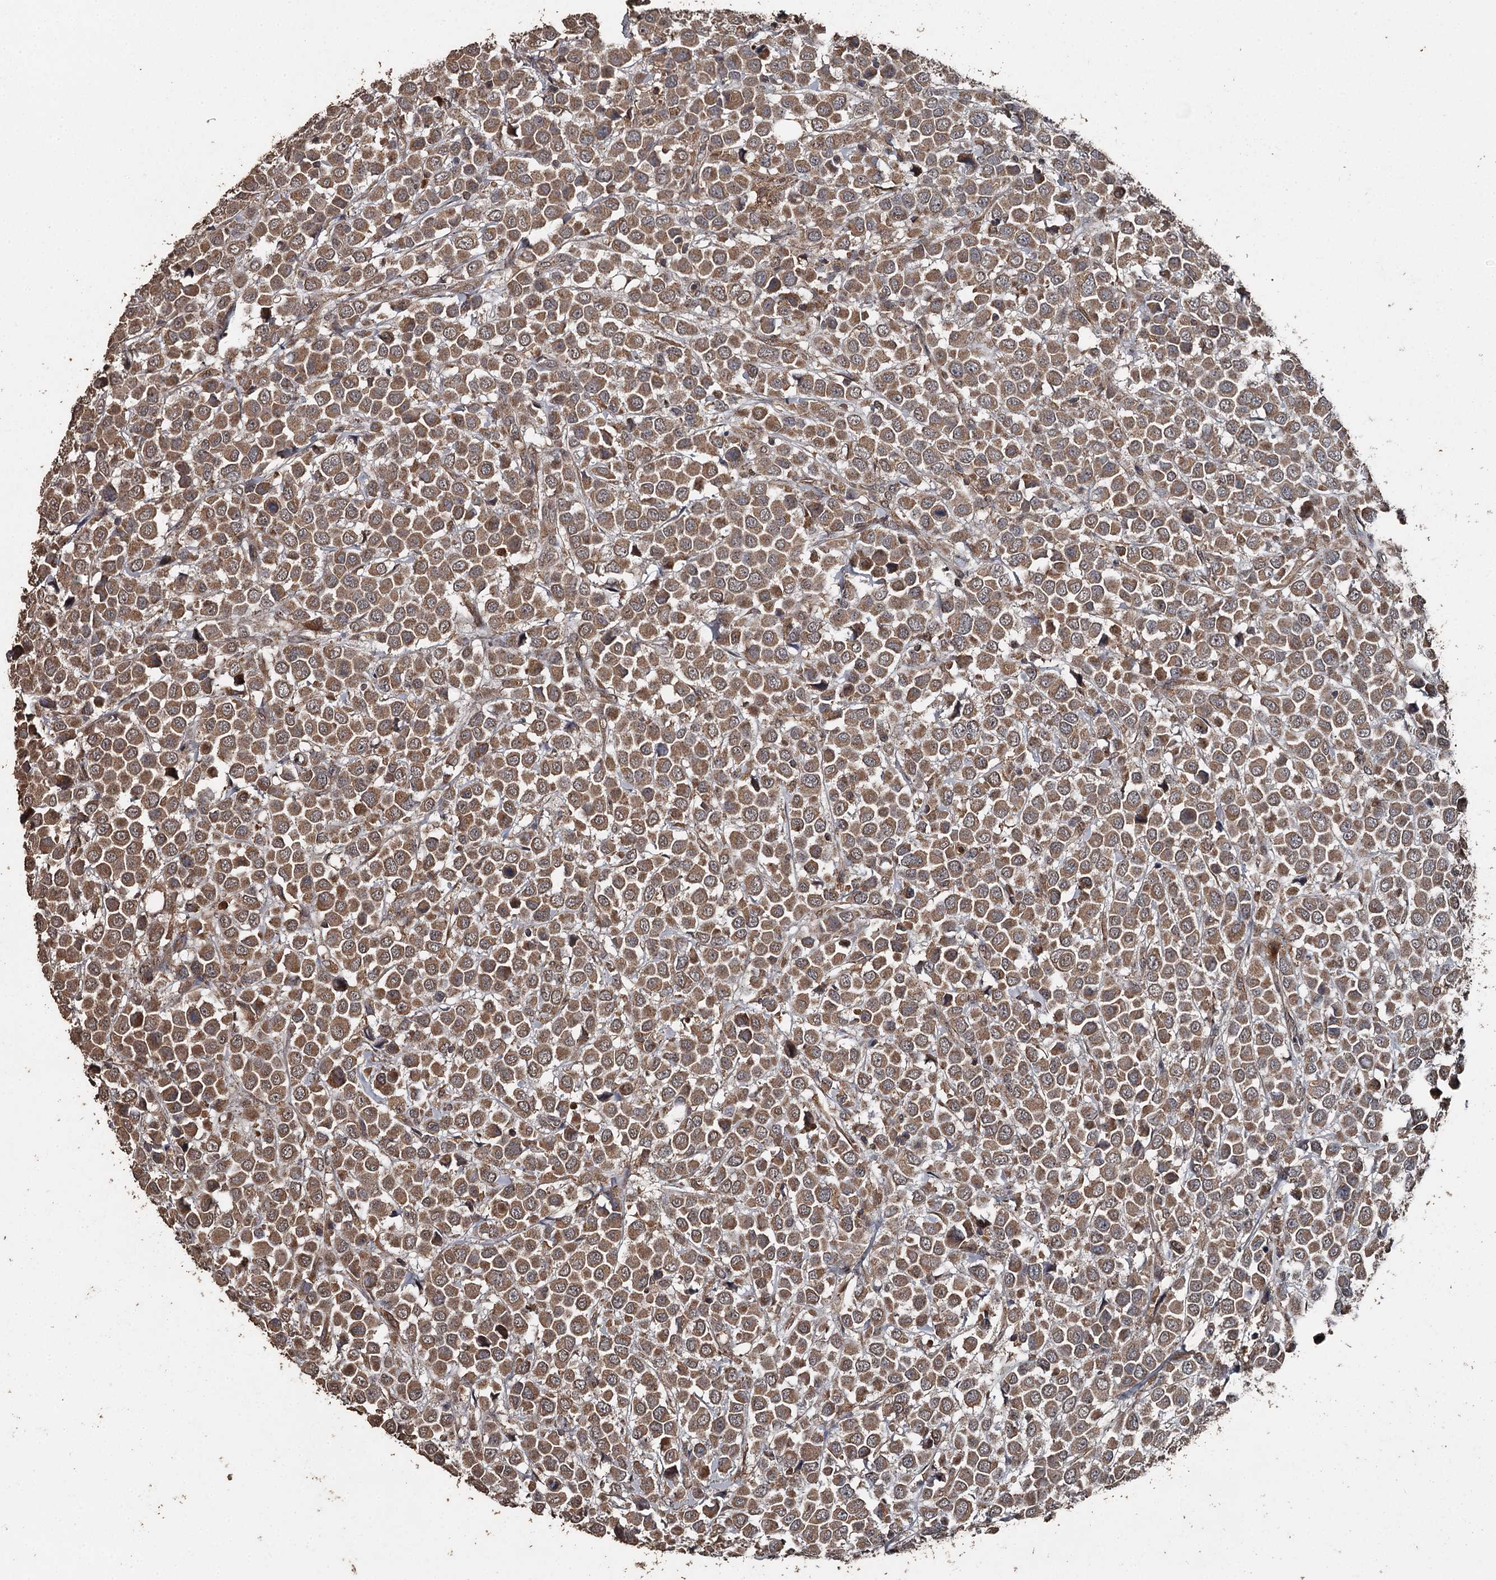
{"staining": {"intensity": "moderate", "quantity": ">75%", "location": "cytoplasmic/membranous"}, "tissue": "breast cancer", "cell_type": "Tumor cells", "image_type": "cancer", "snomed": [{"axis": "morphology", "description": "Duct carcinoma"}, {"axis": "topography", "description": "Breast"}], "caption": "Breast intraductal carcinoma stained with DAB (3,3'-diaminobenzidine) IHC demonstrates medium levels of moderate cytoplasmic/membranous staining in about >75% of tumor cells.", "gene": "WIPI1", "patient": {"sex": "female", "age": 61}}